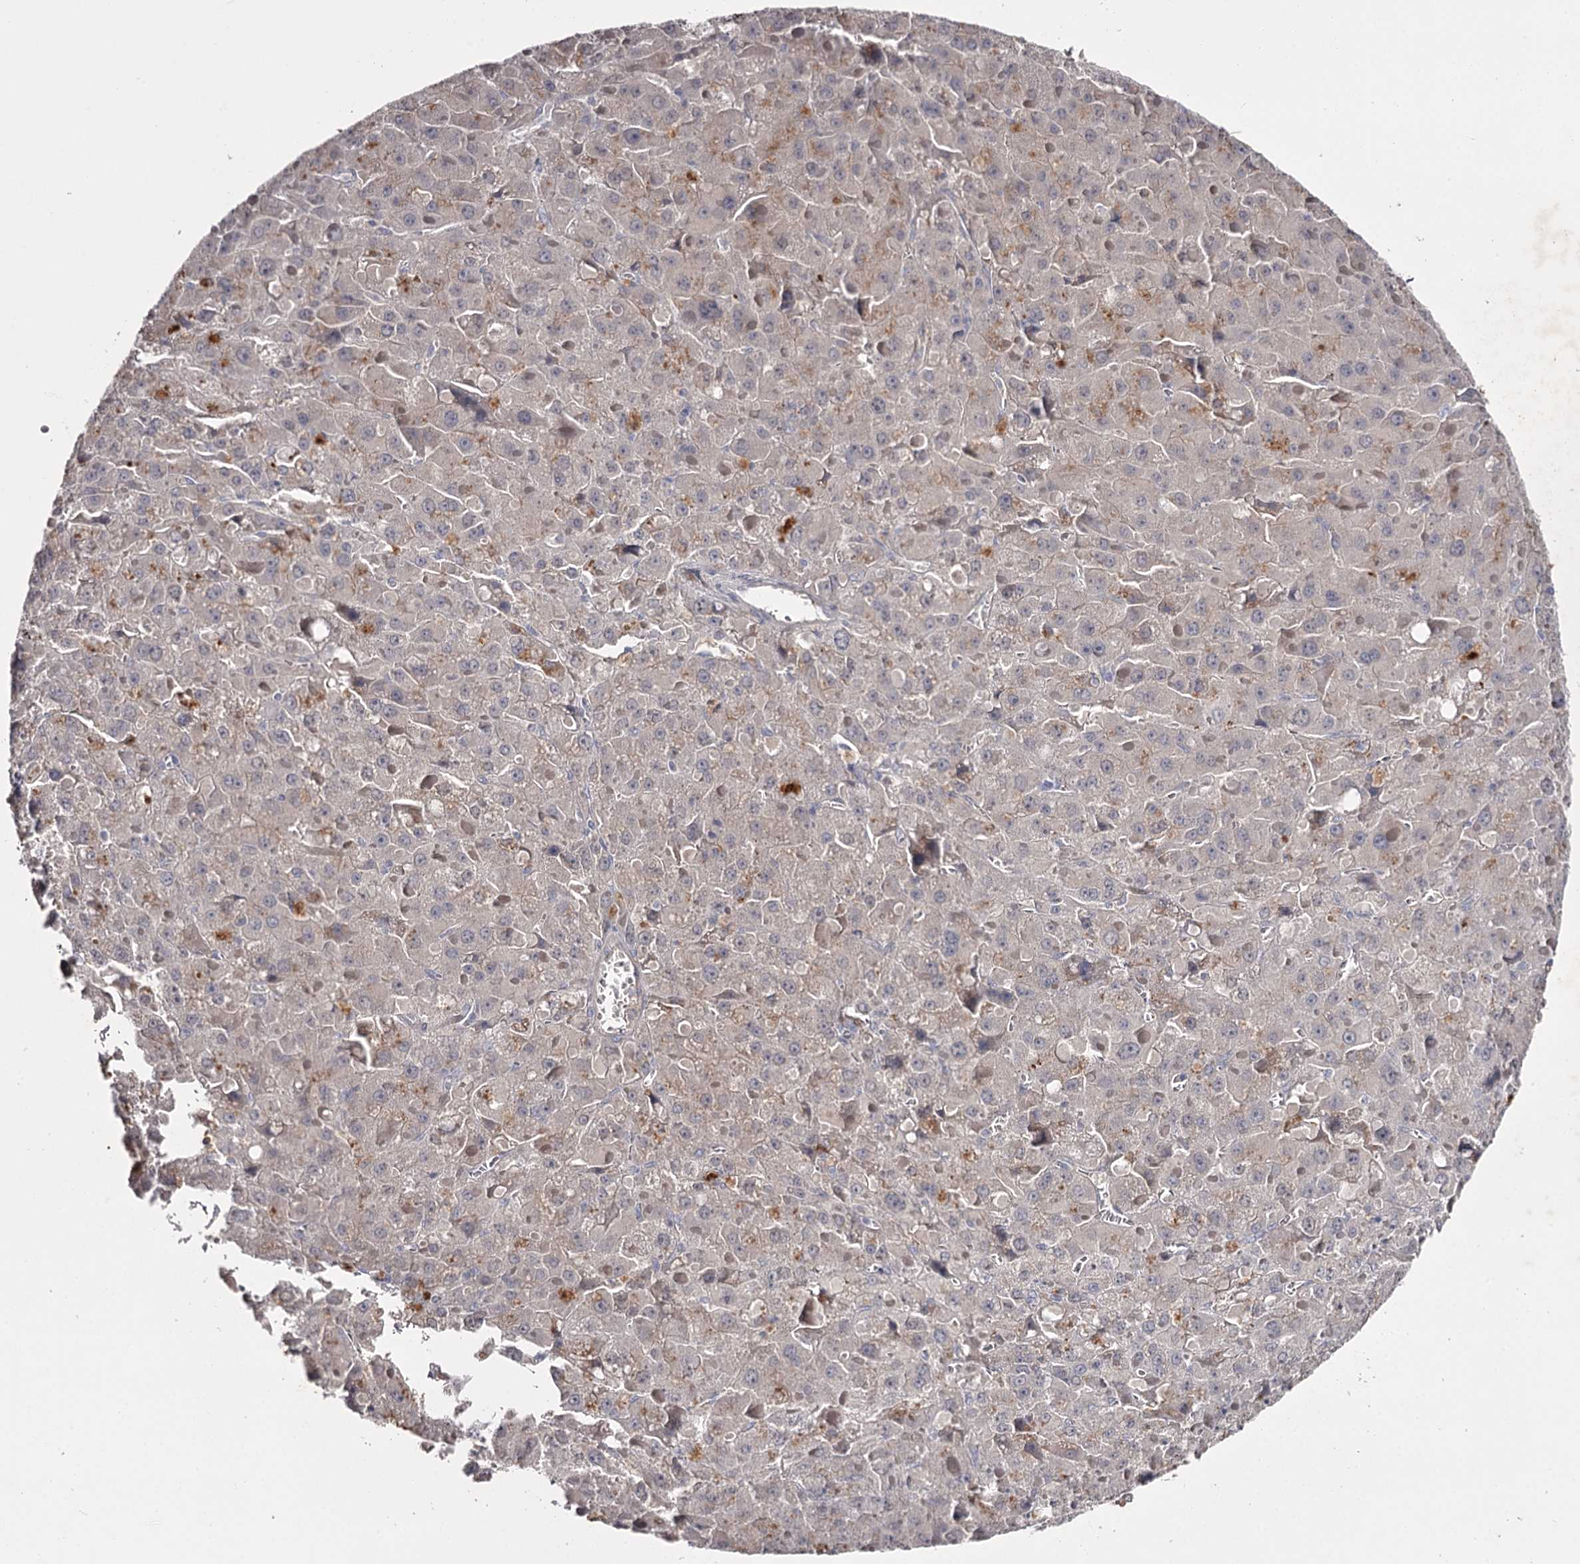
{"staining": {"intensity": "weak", "quantity": "<25%", "location": "cytoplasmic/membranous"}, "tissue": "liver cancer", "cell_type": "Tumor cells", "image_type": "cancer", "snomed": [{"axis": "morphology", "description": "Carcinoma, Hepatocellular, NOS"}, {"axis": "topography", "description": "Liver"}], "caption": "Photomicrograph shows no protein expression in tumor cells of liver hepatocellular carcinoma tissue. The staining was performed using DAB (3,3'-diaminobenzidine) to visualize the protein expression in brown, while the nuclei were stained in blue with hematoxylin (Magnification: 20x).", "gene": "FDXACB1", "patient": {"sex": "female", "age": 73}}